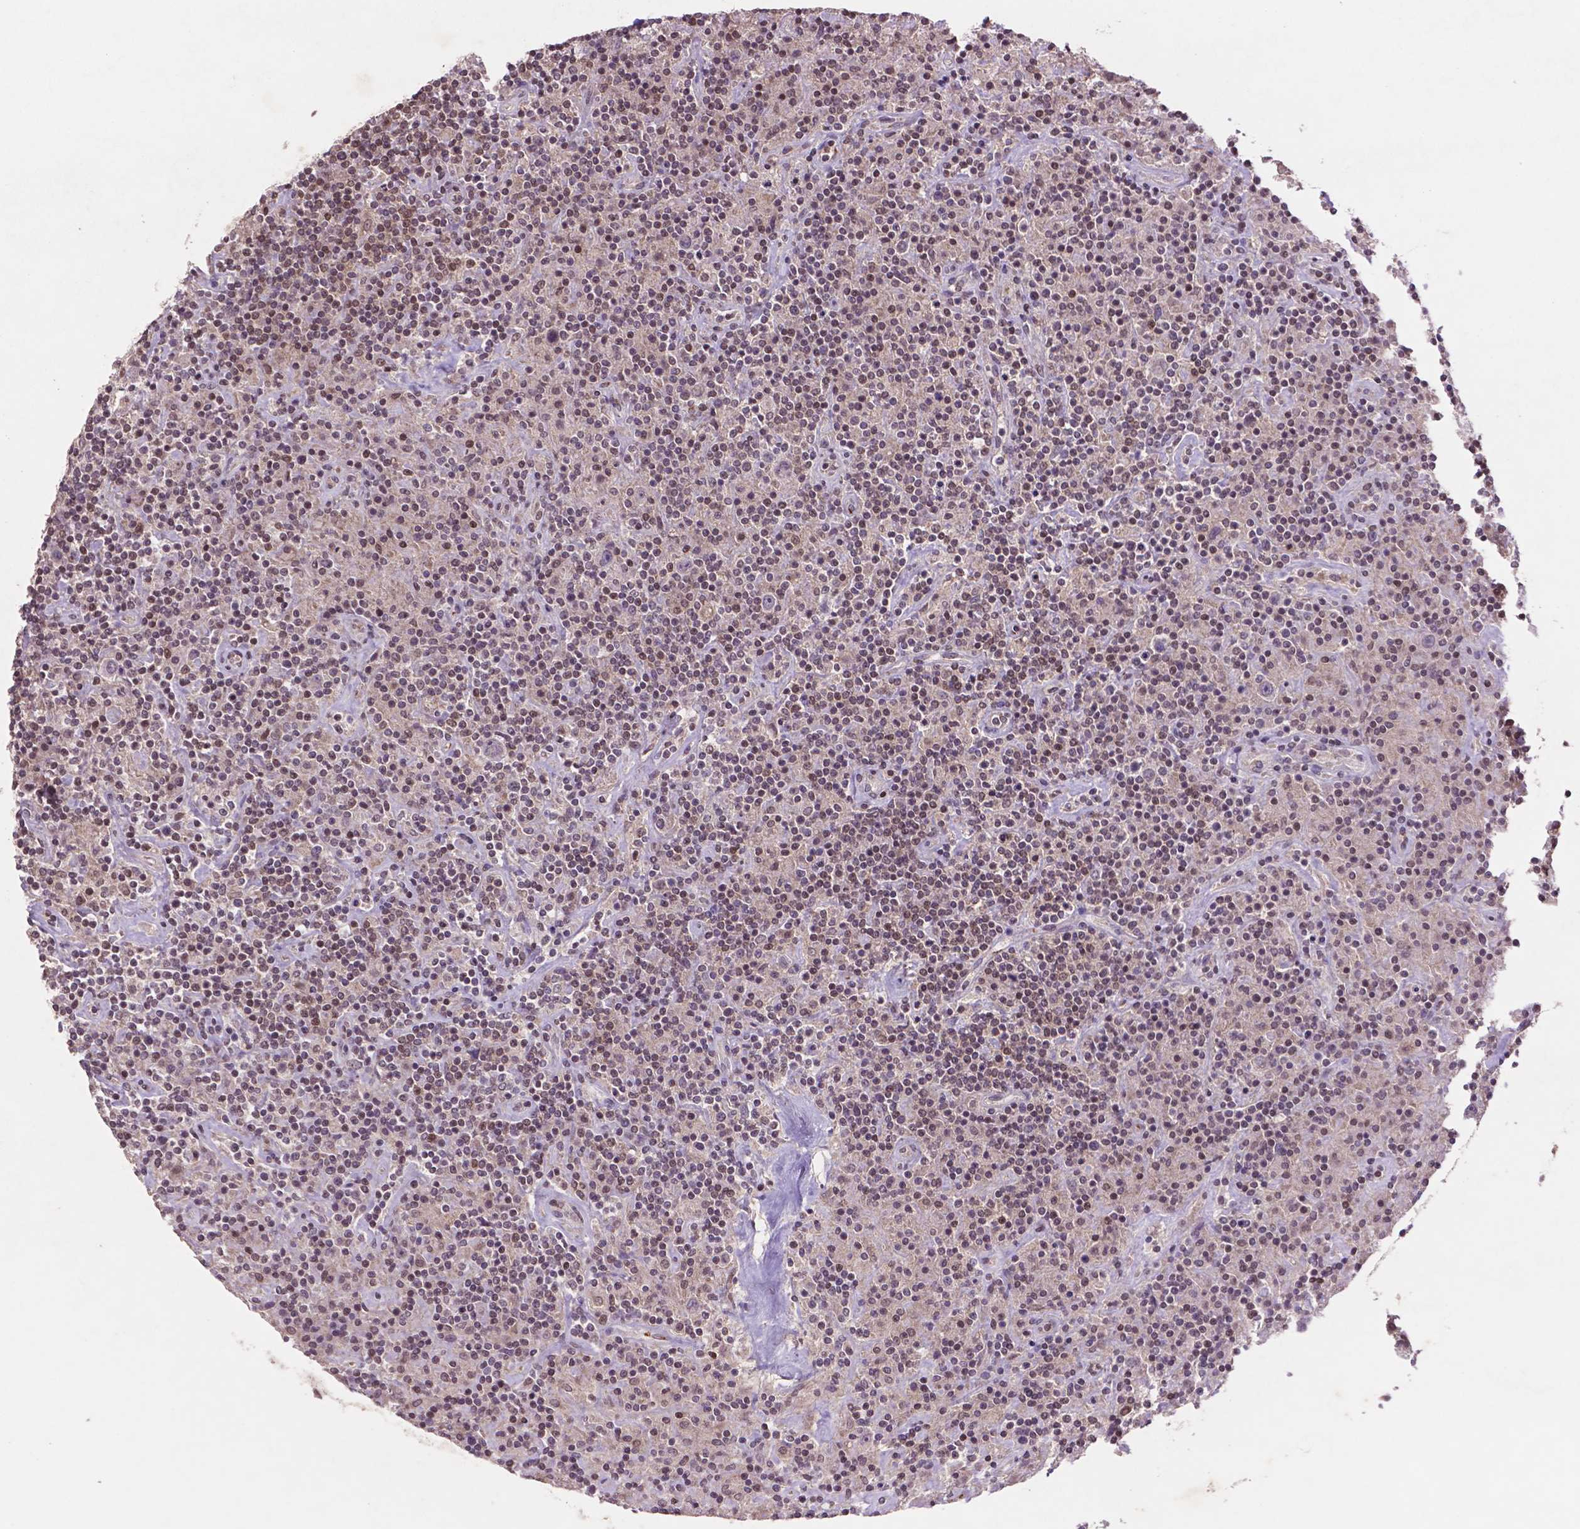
{"staining": {"intensity": "negative", "quantity": "none", "location": "none"}, "tissue": "lymphoma", "cell_type": "Tumor cells", "image_type": "cancer", "snomed": [{"axis": "morphology", "description": "Hodgkin's disease, NOS"}, {"axis": "topography", "description": "Lymph node"}], "caption": "This is an IHC image of Hodgkin's disease. There is no expression in tumor cells.", "gene": "GLRX", "patient": {"sex": "male", "age": 70}}